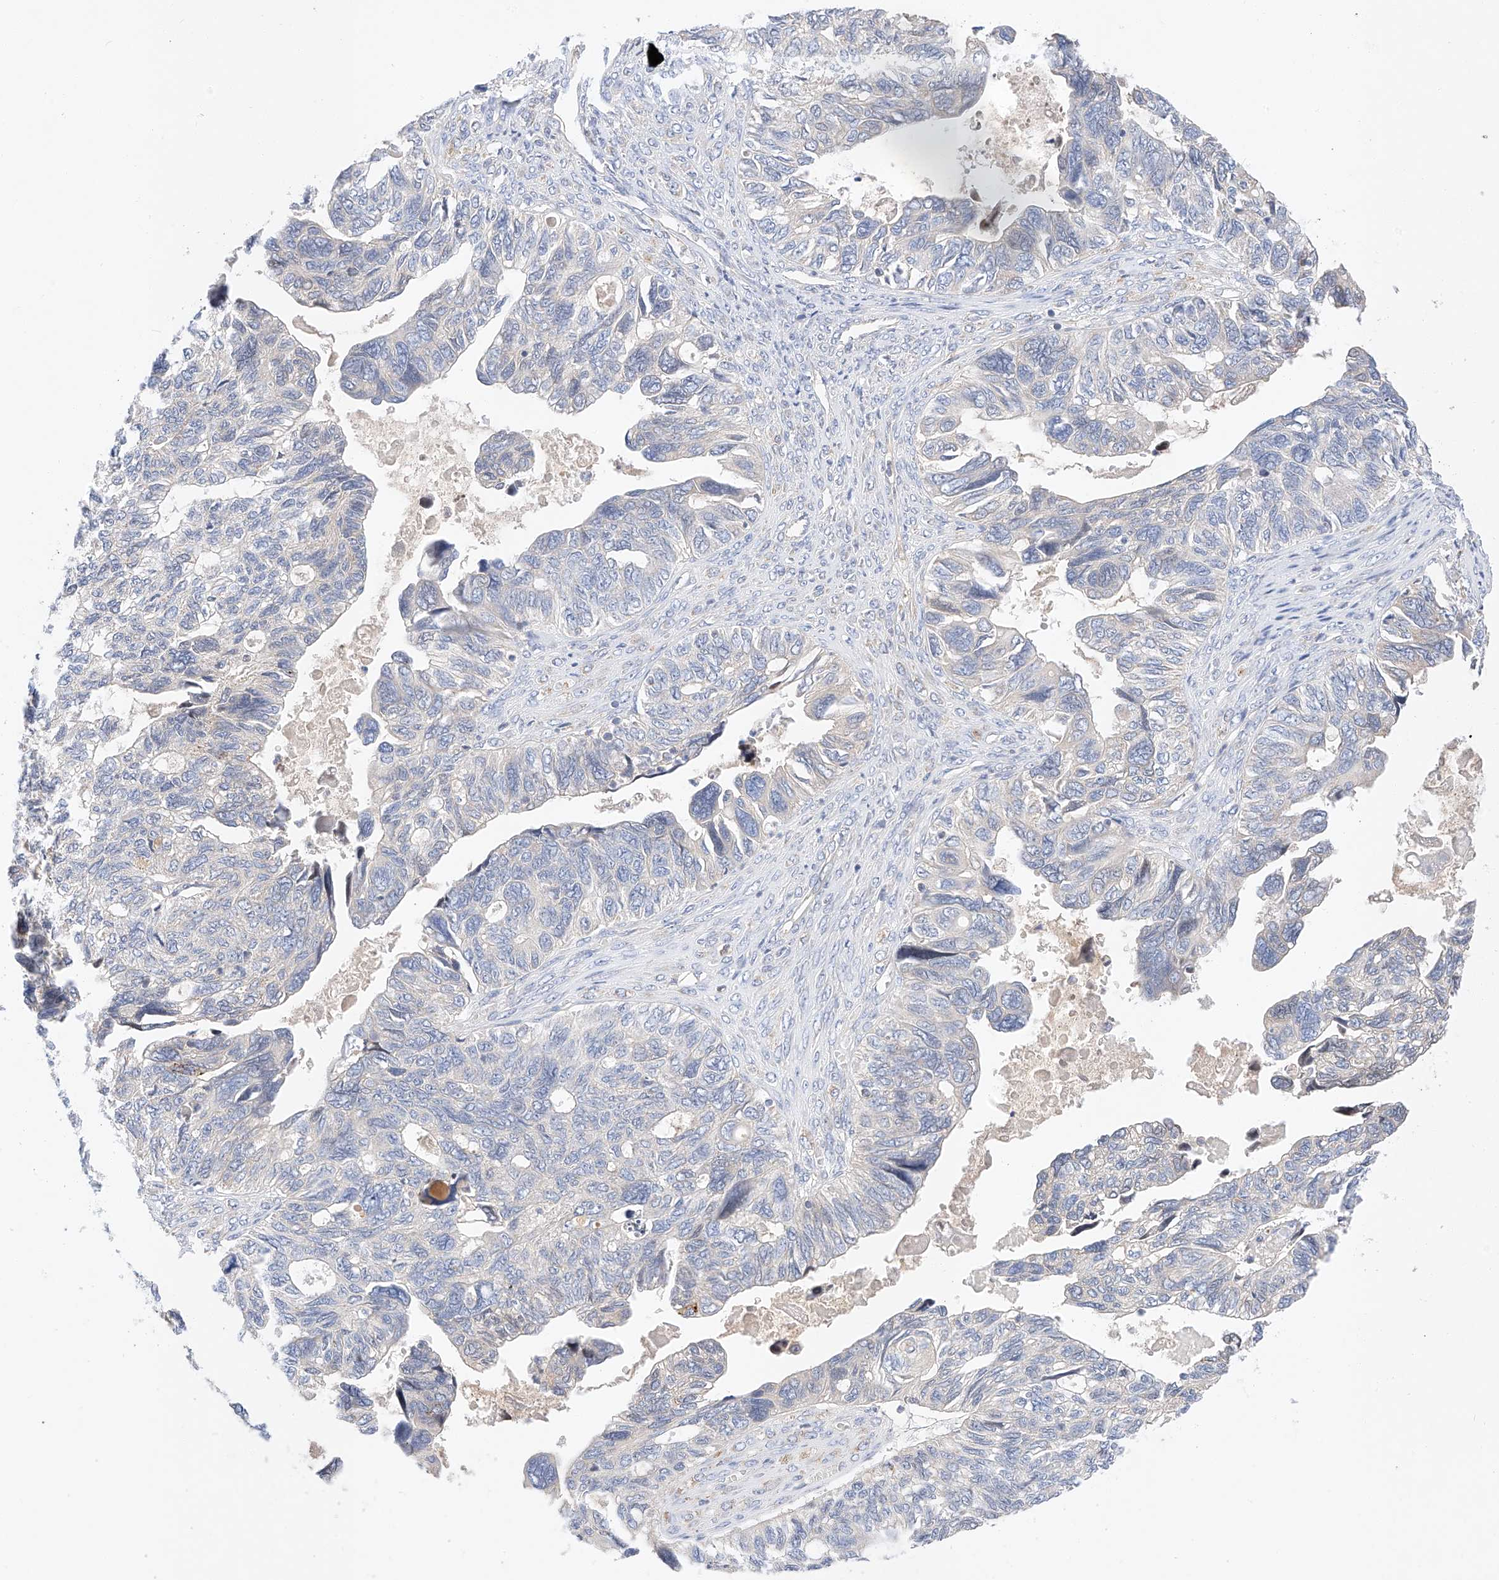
{"staining": {"intensity": "negative", "quantity": "none", "location": "none"}, "tissue": "ovarian cancer", "cell_type": "Tumor cells", "image_type": "cancer", "snomed": [{"axis": "morphology", "description": "Cystadenocarcinoma, serous, NOS"}, {"axis": "topography", "description": "Ovary"}], "caption": "This is a image of immunohistochemistry (IHC) staining of ovarian serous cystadenocarcinoma, which shows no expression in tumor cells. (Immunohistochemistry, brightfield microscopy, high magnification).", "gene": "C6orf118", "patient": {"sex": "female", "age": 79}}